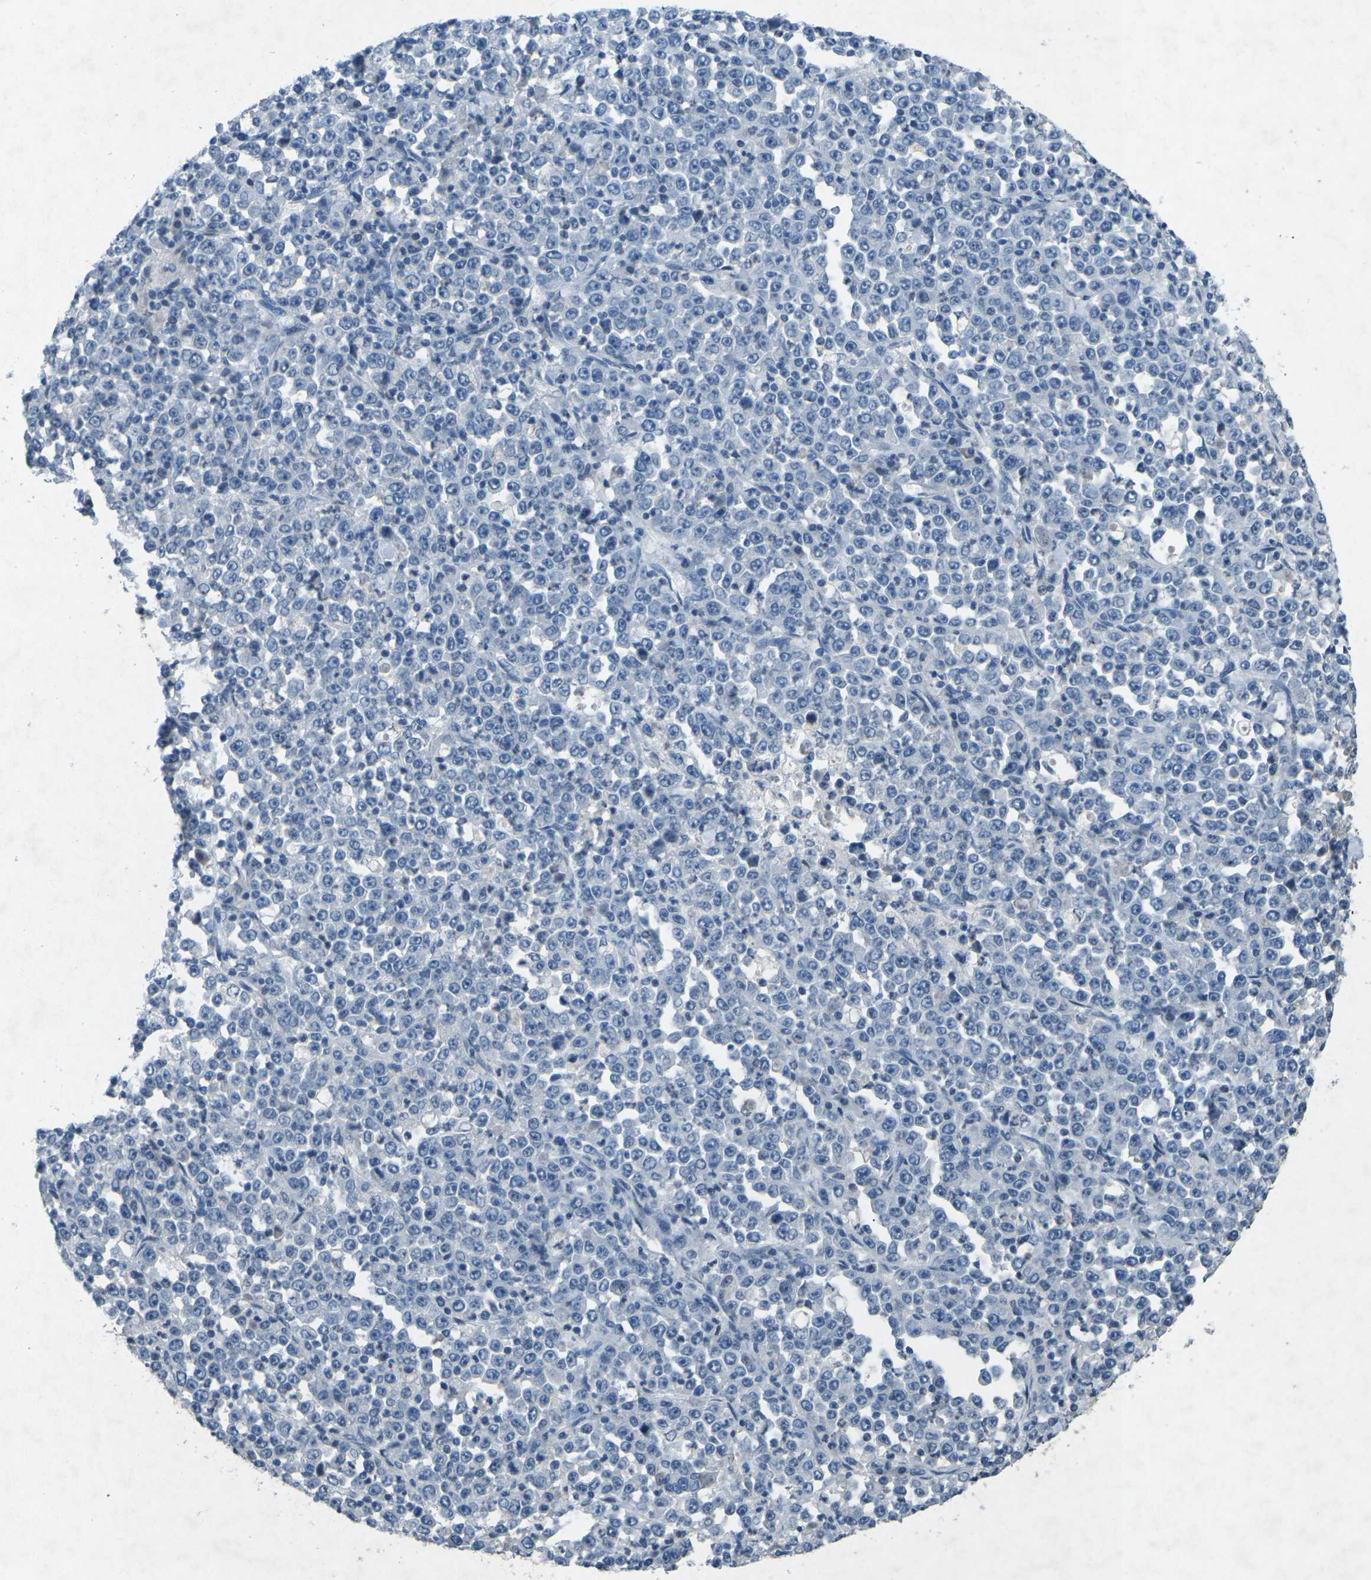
{"staining": {"intensity": "negative", "quantity": "none", "location": "none"}, "tissue": "stomach cancer", "cell_type": "Tumor cells", "image_type": "cancer", "snomed": [{"axis": "morphology", "description": "Normal tissue, NOS"}, {"axis": "morphology", "description": "Adenocarcinoma, NOS"}, {"axis": "topography", "description": "Stomach, upper"}, {"axis": "topography", "description": "Stomach"}], "caption": "There is no significant staining in tumor cells of stomach adenocarcinoma. The staining was performed using DAB to visualize the protein expression in brown, while the nuclei were stained in blue with hematoxylin (Magnification: 20x).", "gene": "A1BG", "patient": {"sex": "male", "age": 59}}